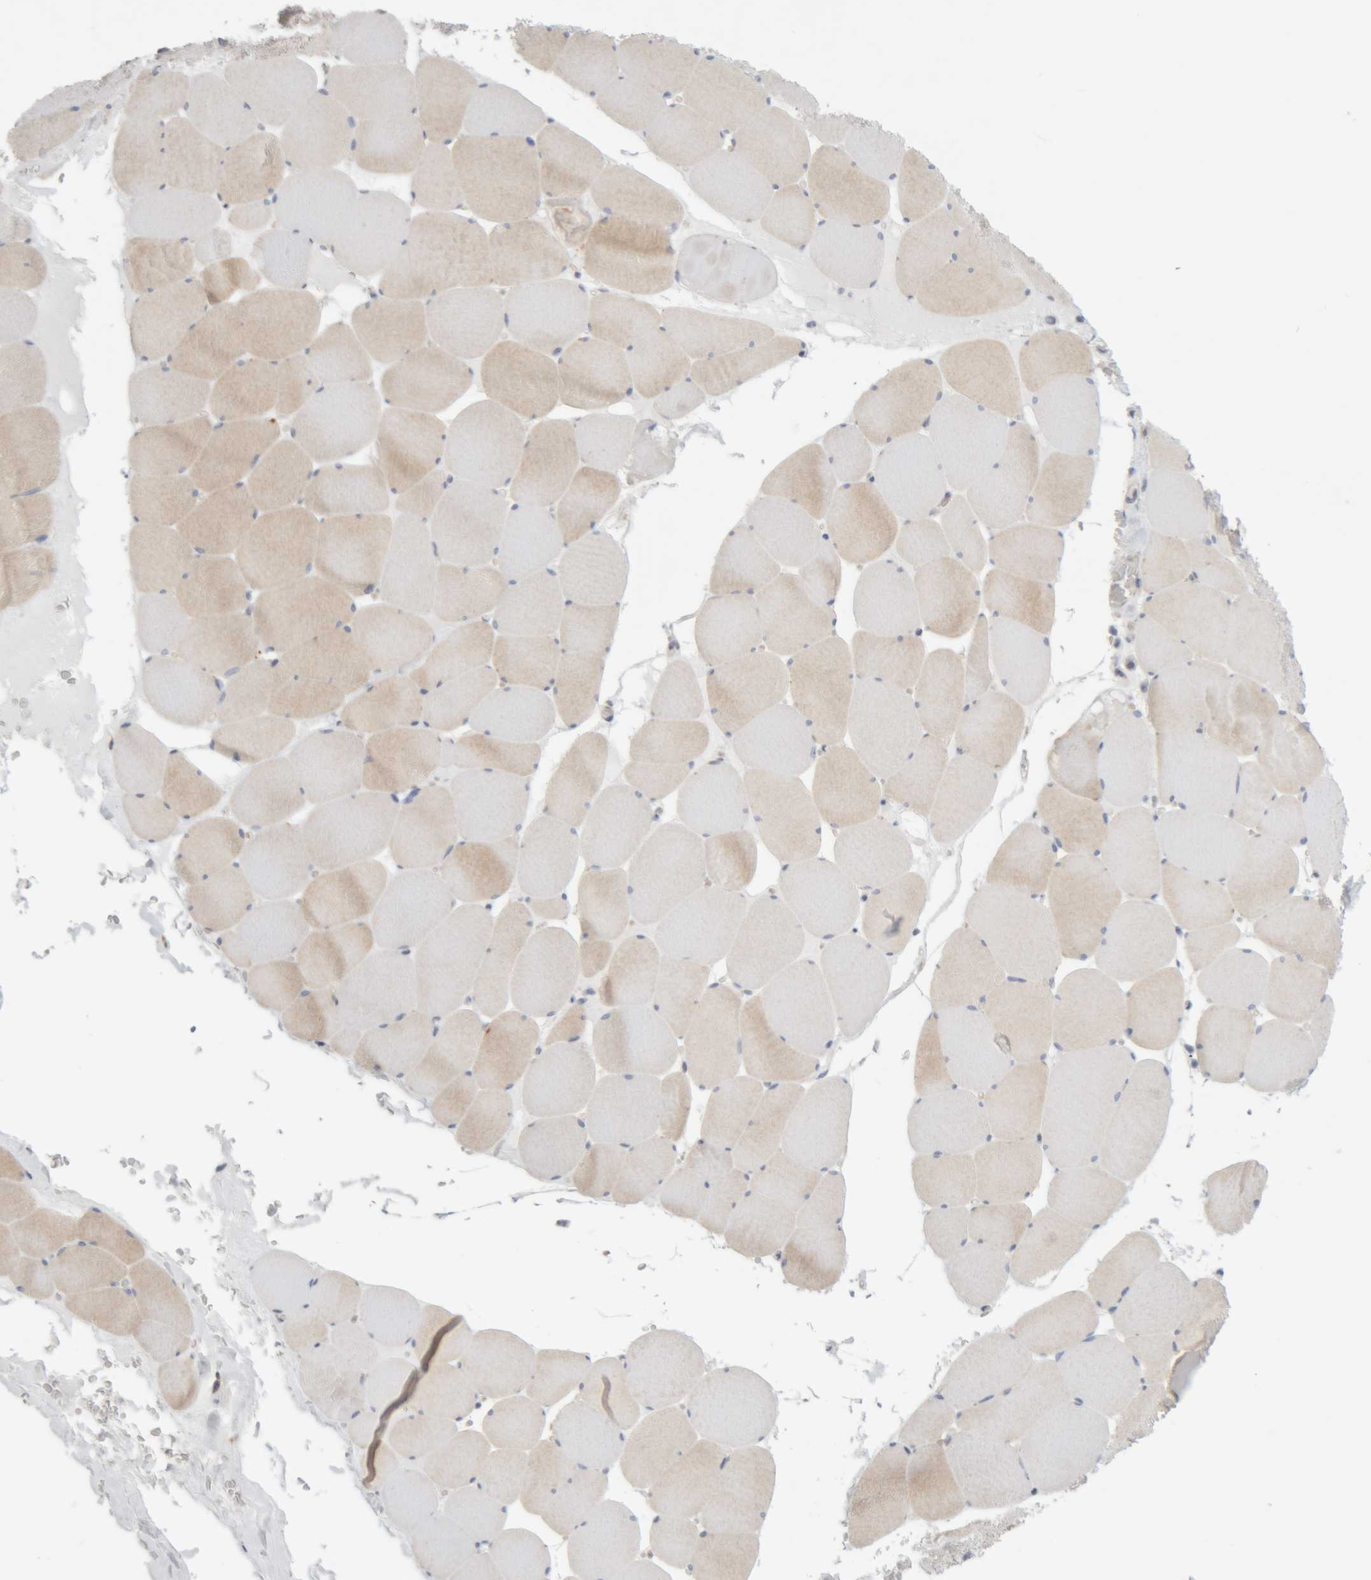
{"staining": {"intensity": "weak", "quantity": ">75%", "location": "cytoplasmic/membranous"}, "tissue": "skeletal muscle", "cell_type": "Myocytes", "image_type": "normal", "snomed": [{"axis": "morphology", "description": "Normal tissue, NOS"}, {"axis": "topography", "description": "Skeletal muscle"}], "caption": "This histopathology image exhibits benign skeletal muscle stained with immunohistochemistry to label a protein in brown. The cytoplasmic/membranous of myocytes show weak positivity for the protein. Nuclei are counter-stained blue.", "gene": "RPN2", "patient": {"sex": "male", "age": 62}}